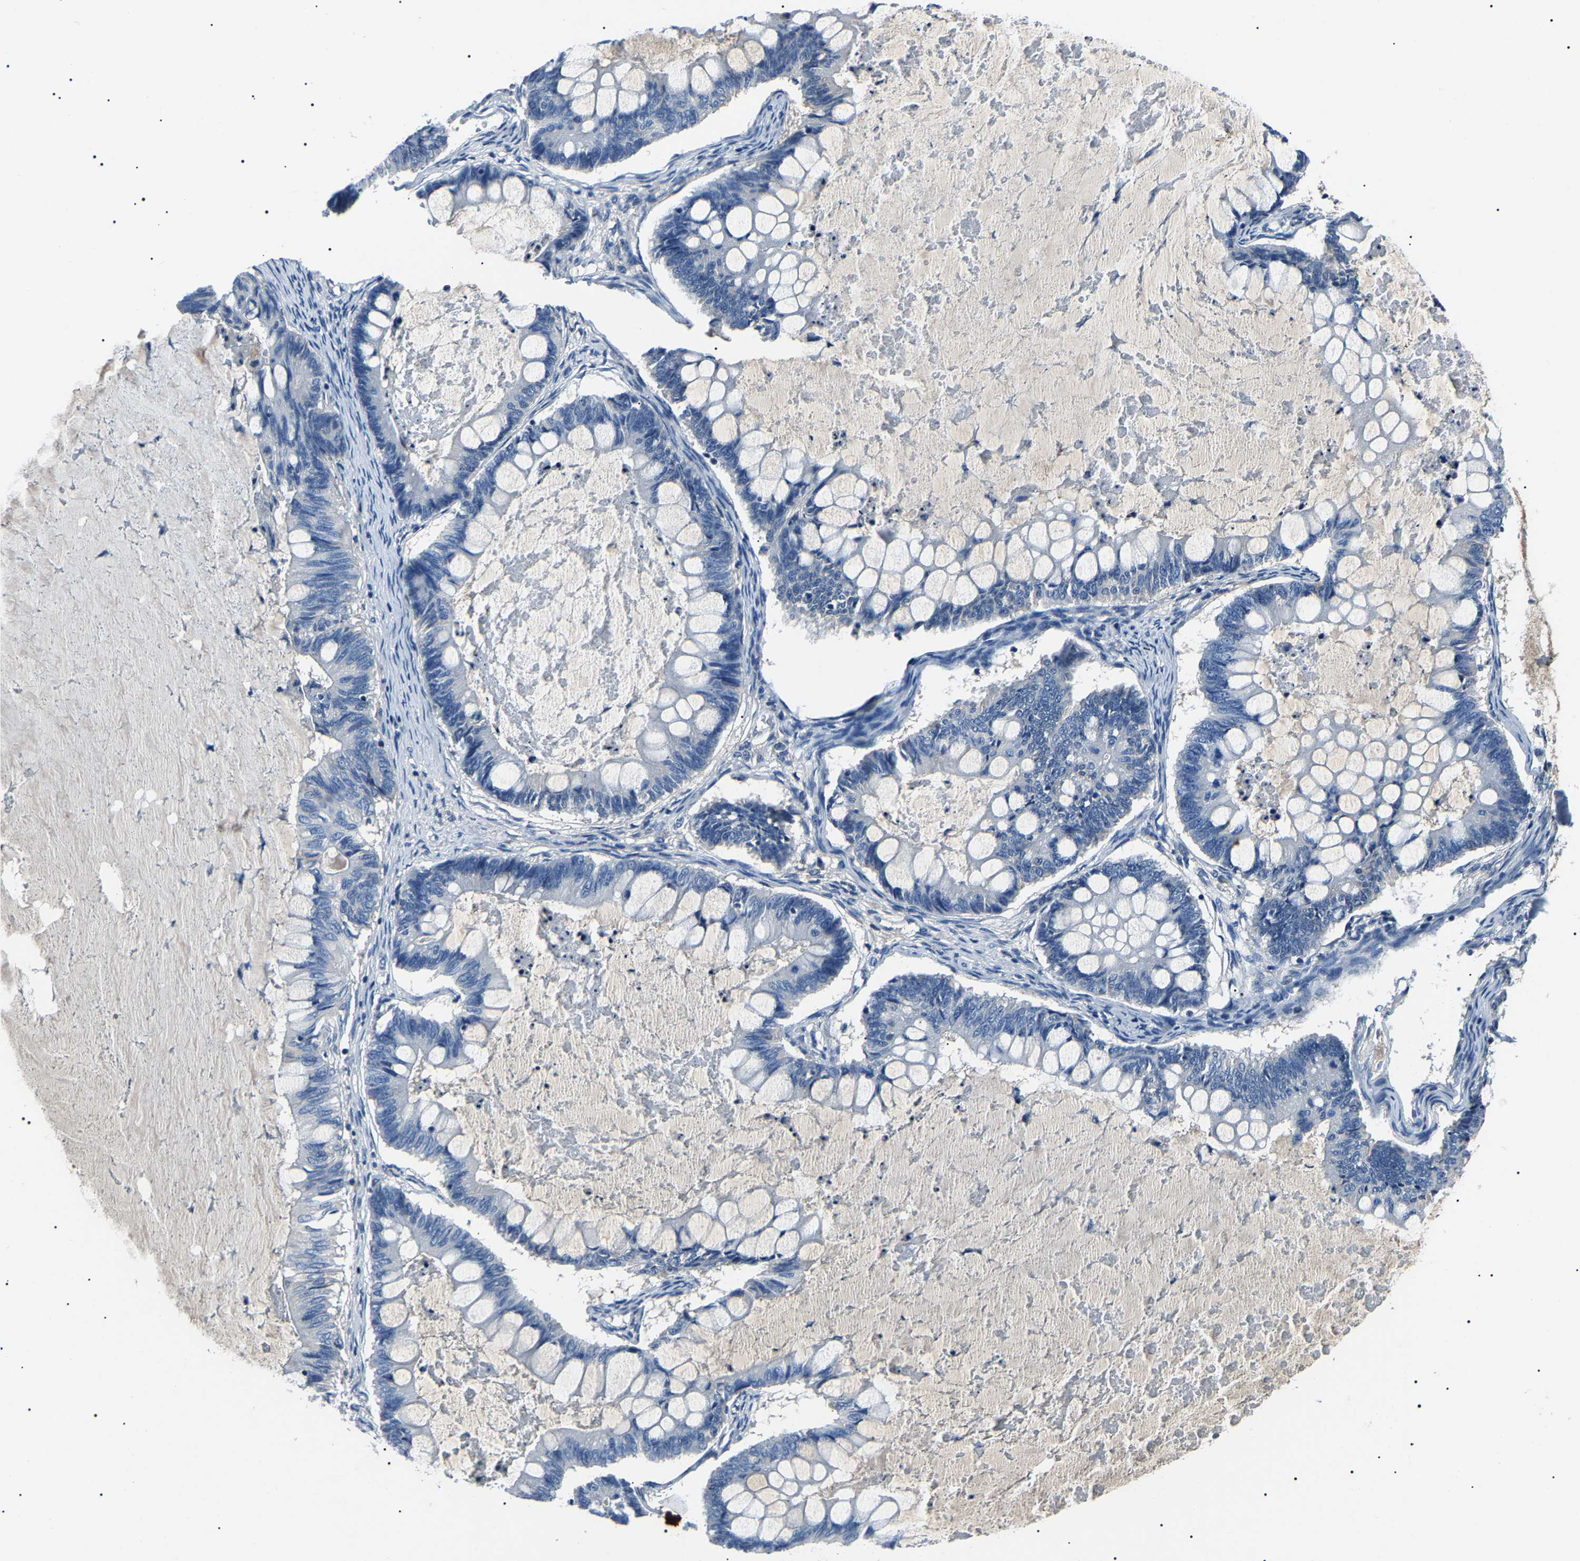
{"staining": {"intensity": "negative", "quantity": "none", "location": "none"}, "tissue": "ovarian cancer", "cell_type": "Tumor cells", "image_type": "cancer", "snomed": [{"axis": "morphology", "description": "Cystadenocarcinoma, mucinous, NOS"}, {"axis": "topography", "description": "Ovary"}], "caption": "An immunohistochemistry (IHC) photomicrograph of ovarian cancer is shown. There is no staining in tumor cells of ovarian cancer.", "gene": "KLK15", "patient": {"sex": "female", "age": 61}}